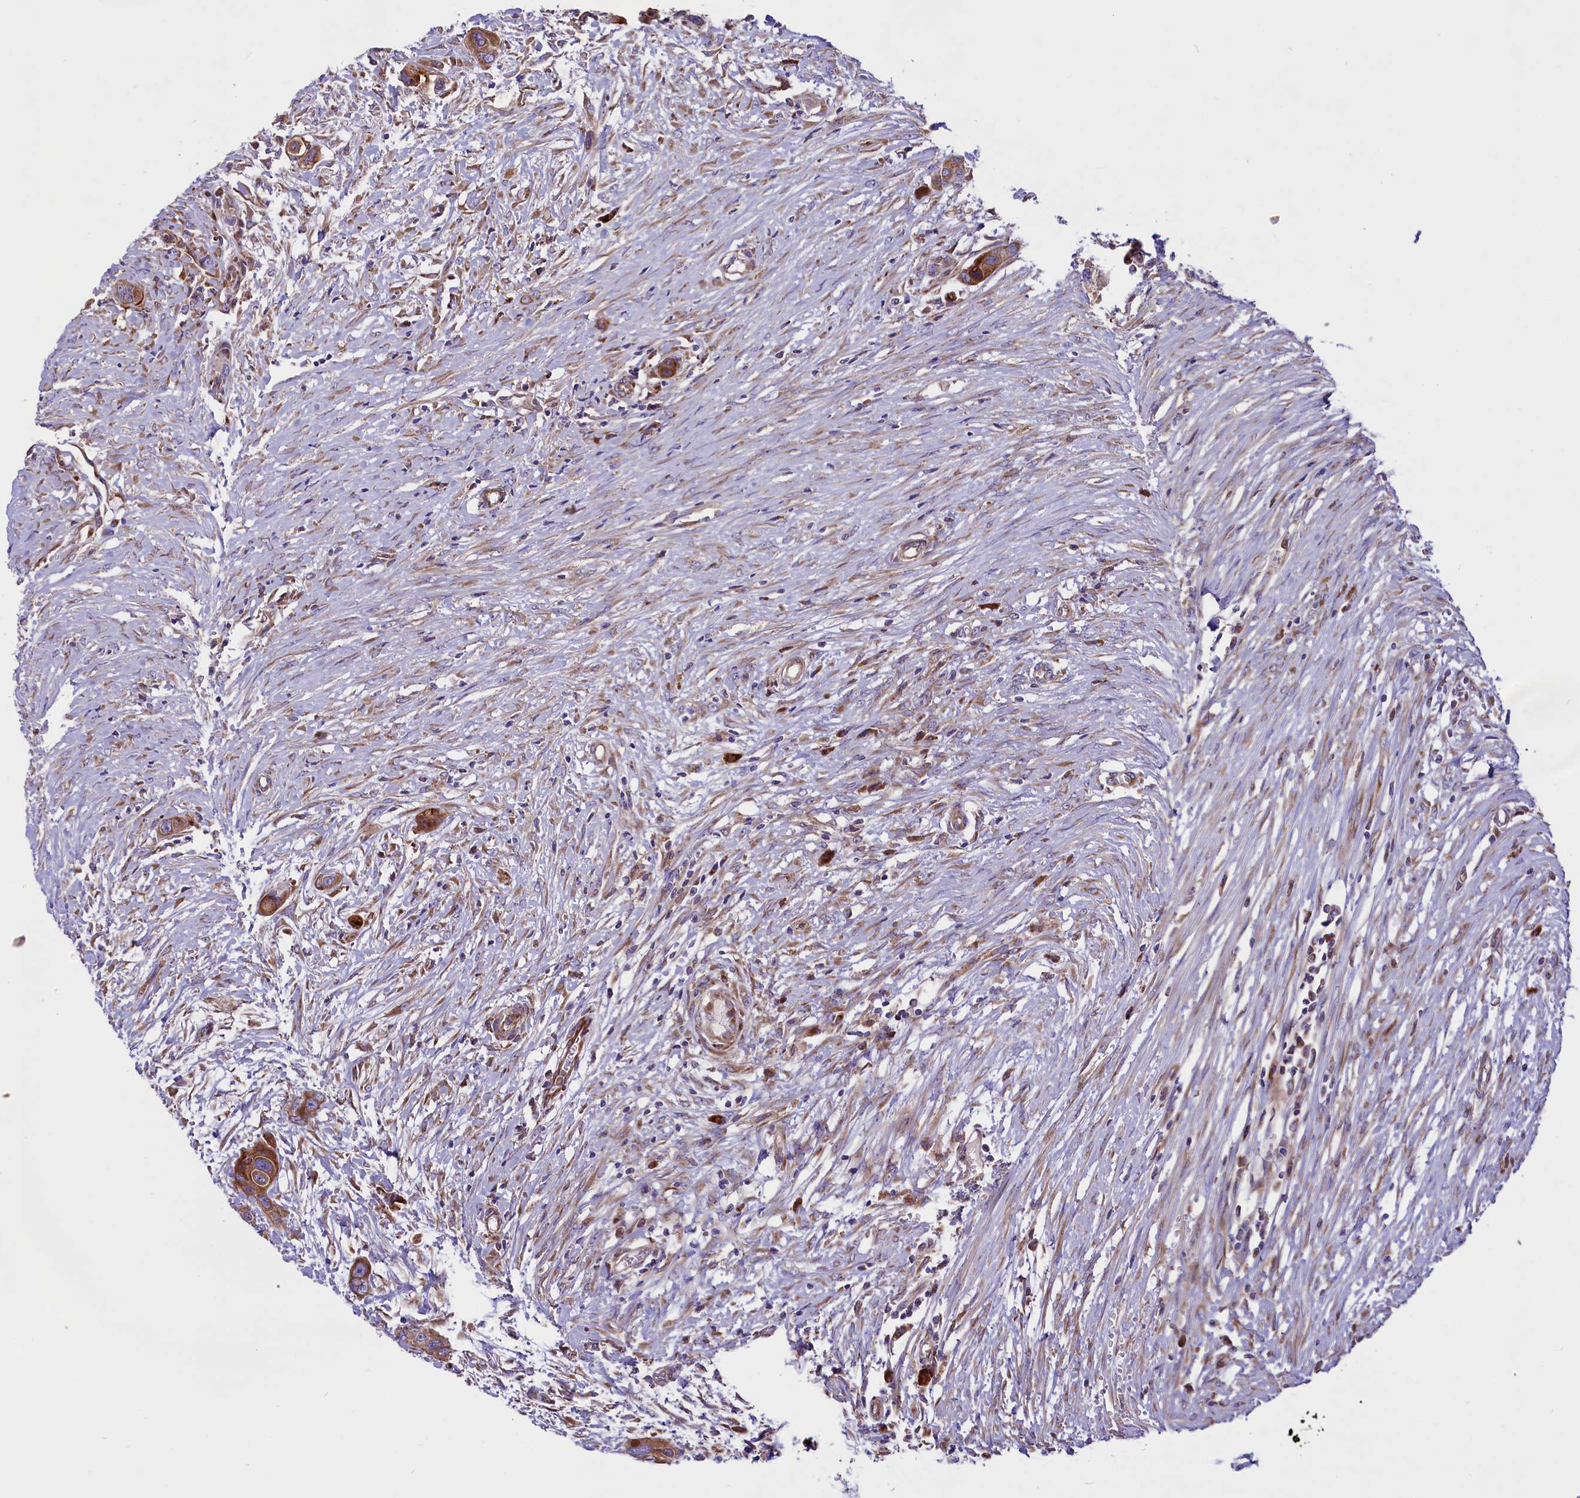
{"staining": {"intensity": "moderate", "quantity": ">75%", "location": "cytoplasmic/membranous"}, "tissue": "colorectal cancer", "cell_type": "Tumor cells", "image_type": "cancer", "snomed": [{"axis": "morphology", "description": "Adenocarcinoma, NOS"}, {"axis": "topography", "description": "Colon"}], "caption": "Tumor cells show medium levels of moderate cytoplasmic/membranous positivity in approximately >75% of cells in adenocarcinoma (colorectal).", "gene": "PTPRU", "patient": {"sex": "male", "age": 77}}